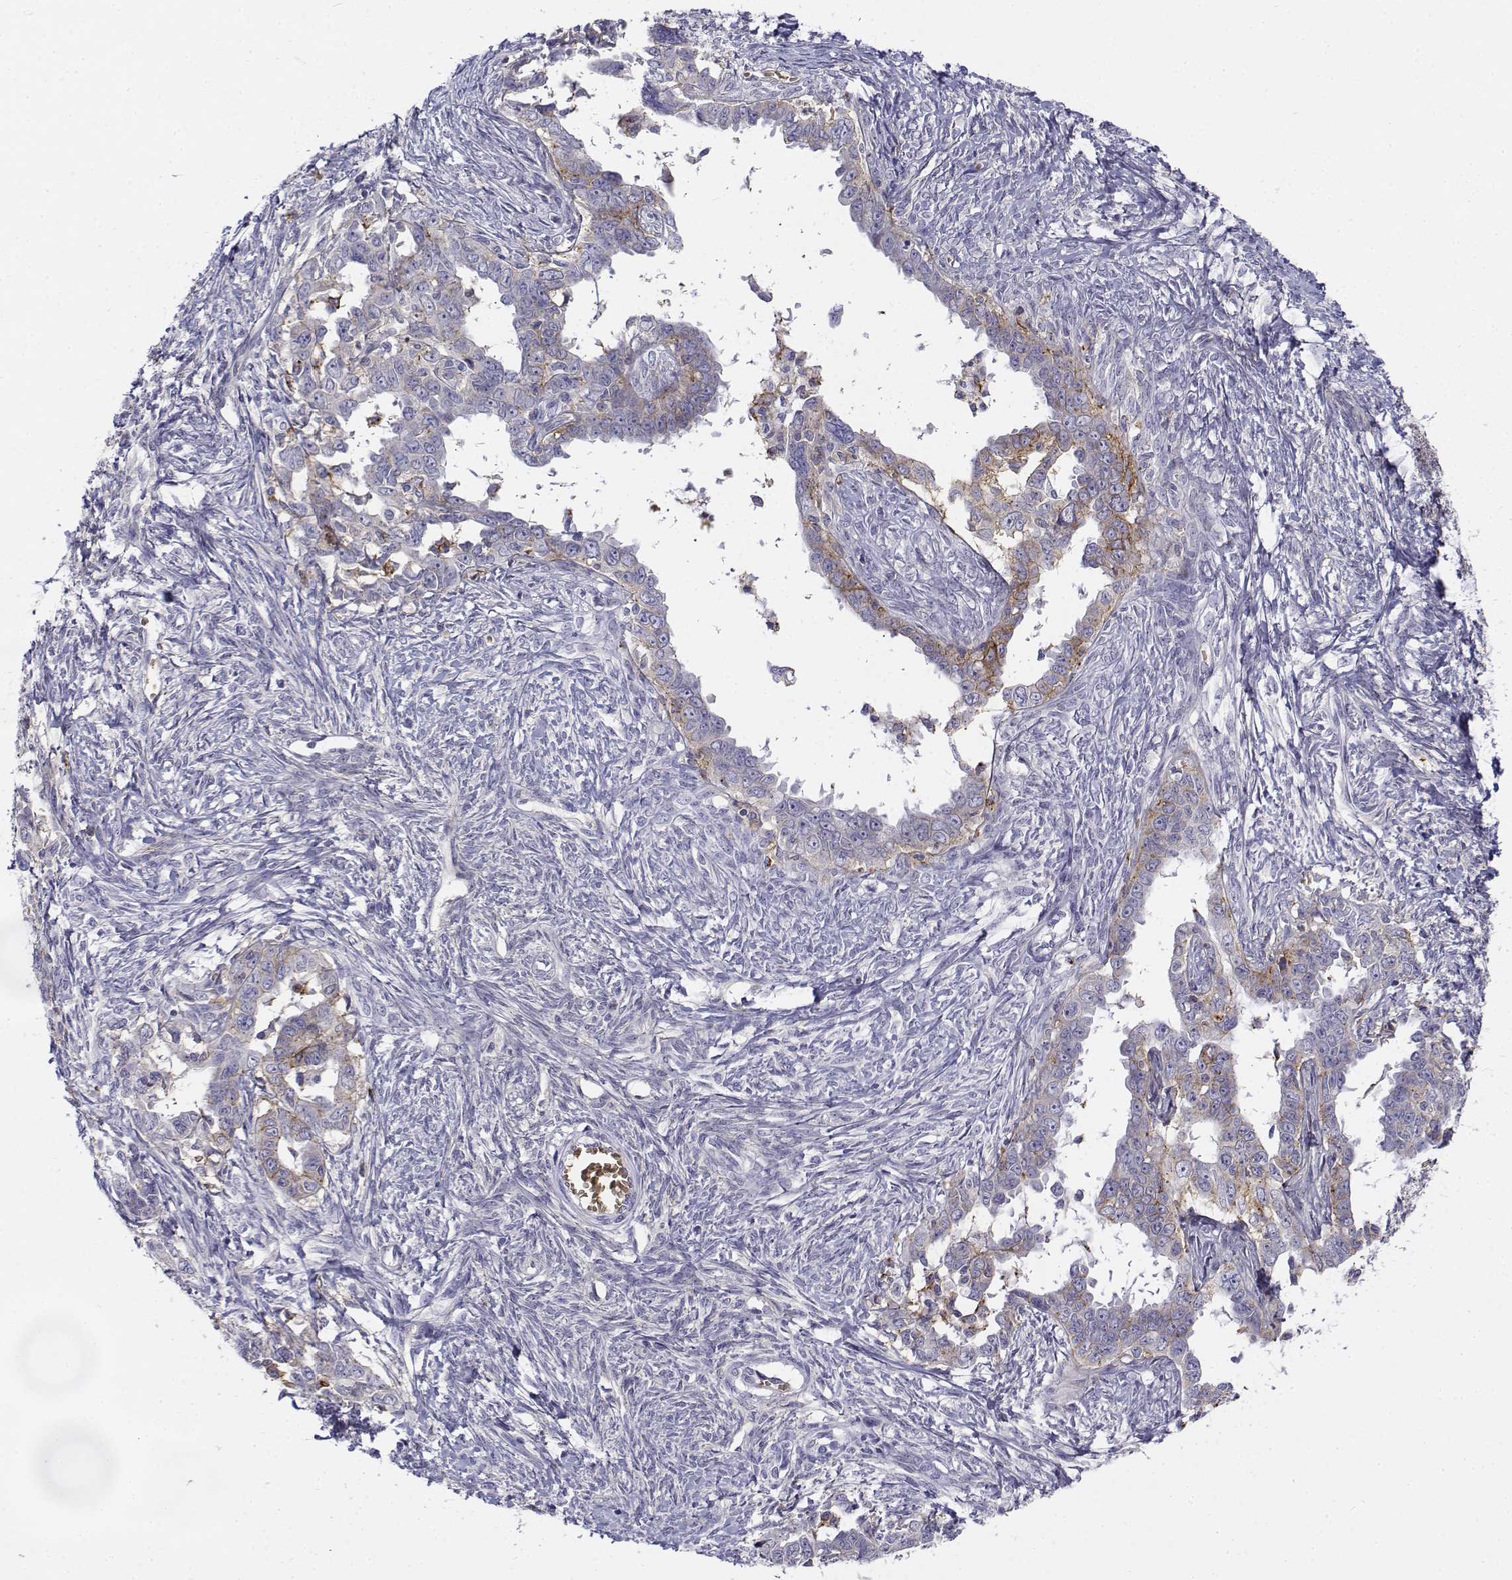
{"staining": {"intensity": "negative", "quantity": "none", "location": "none"}, "tissue": "ovarian cancer", "cell_type": "Tumor cells", "image_type": "cancer", "snomed": [{"axis": "morphology", "description": "Cystadenocarcinoma, serous, NOS"}, {"axis": "topography", "description": "Ovary"}], "caption": "The micrograph reveals no staining of tumor cells in serous cystadenocarcinoma (ovarian). (Brightfield microscopy of DAB (3,3'-diaminobenzidine) immunohistochemistry (IHC) at high magnification).", "gene": "CADM1", "patient": {"sex": "female", "age": 69}}